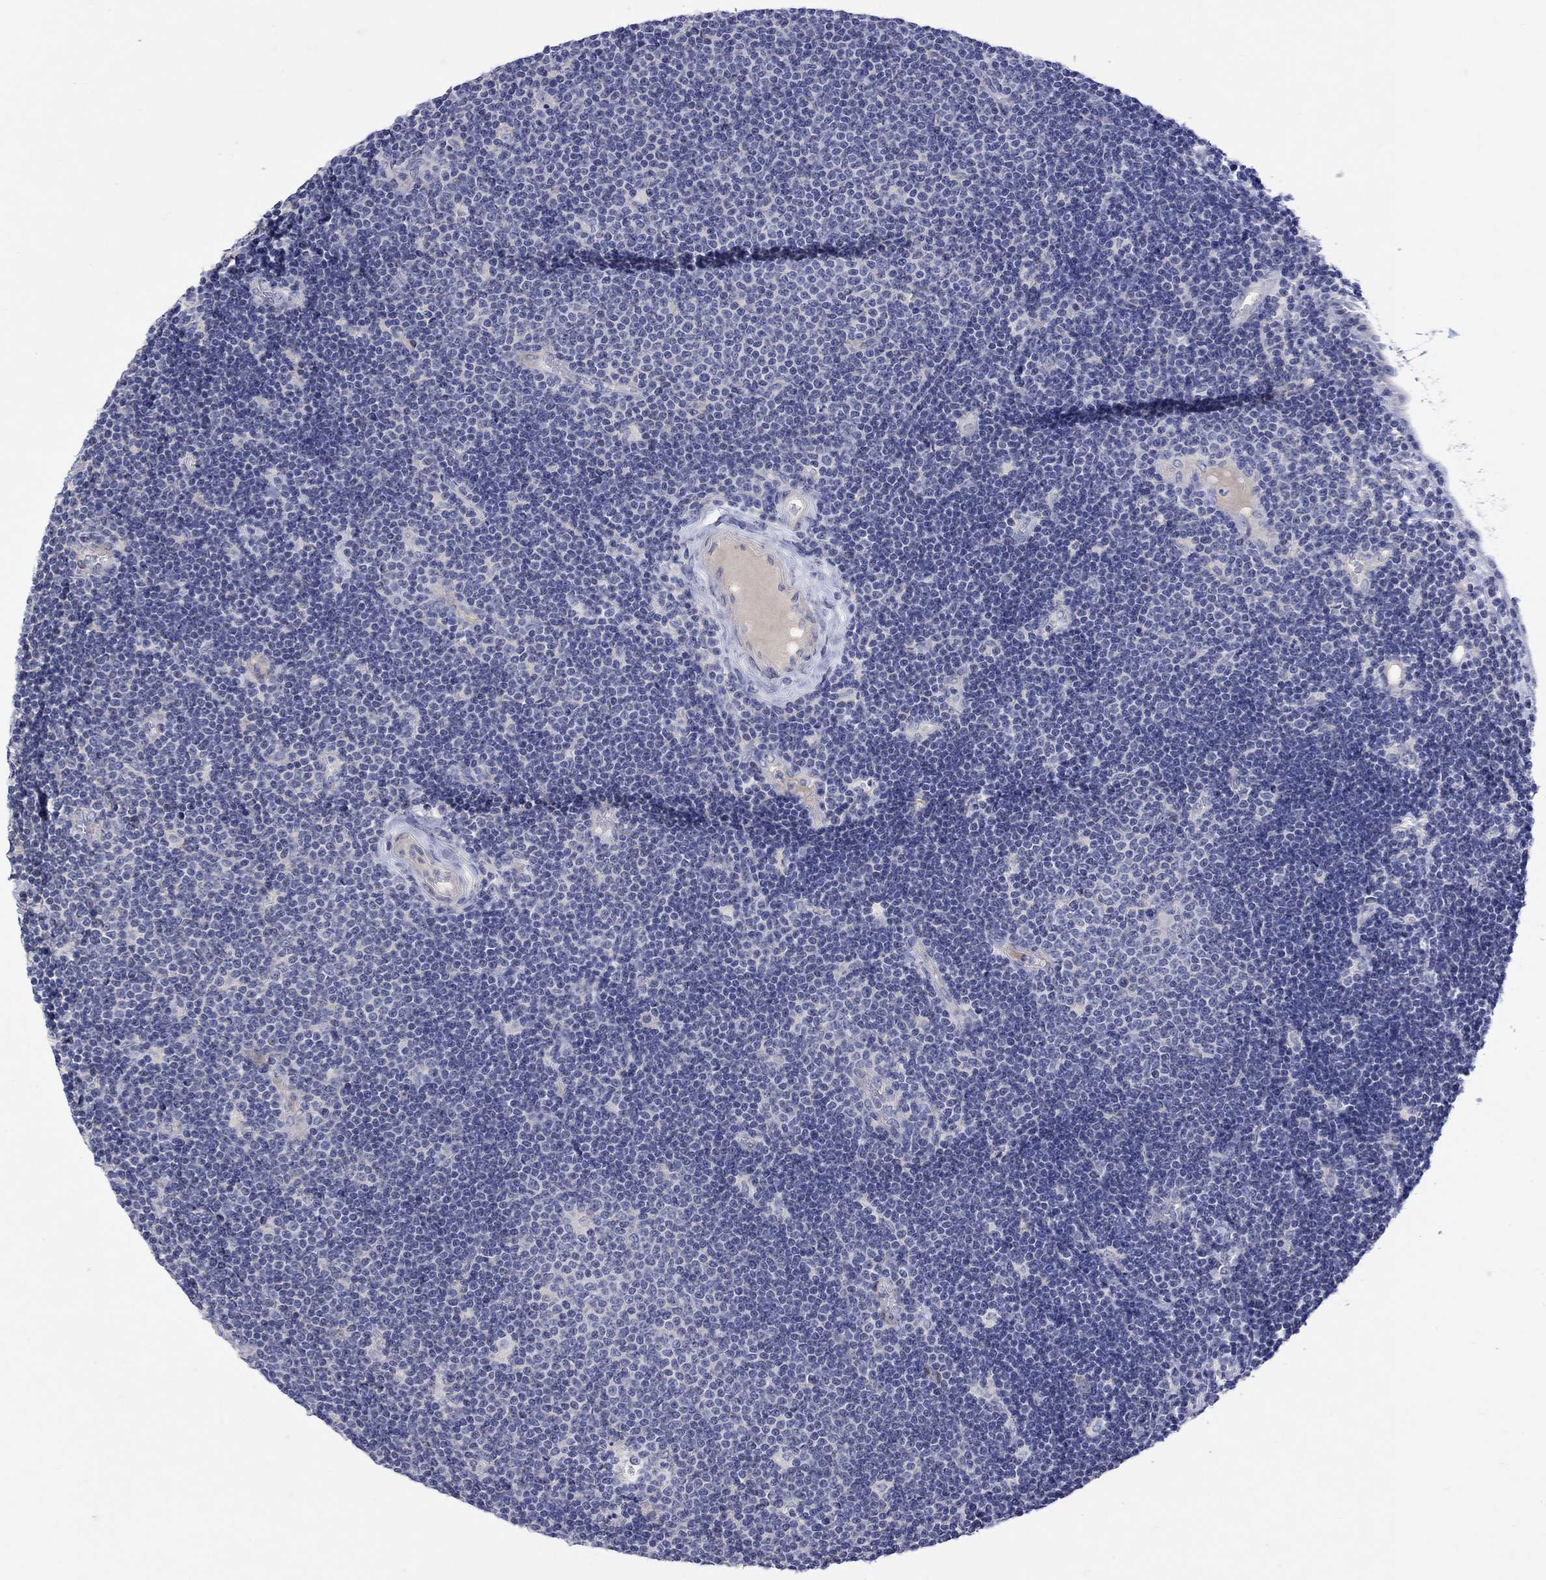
{"staining": {"intensity": "negative", "quantity": "none", "location": "none"}, "tissue": "lymphoma", "cell_type": "Tumor cells", "image_type": "cancer", "snomed": [{"axis": "morphology", "description": "Malignant lymphoma, non-Hodgkin's type, Low grade"}, {"axis": "topography", "description": "Brain"}], "caption": "Immunohistochemical staining of low-grade malignant lymphoma, non-Hodgkin's type shows no significant positivity in tumor cells.", "gene": "MSI1", "patient": {"sex": "female", "age": 66}}